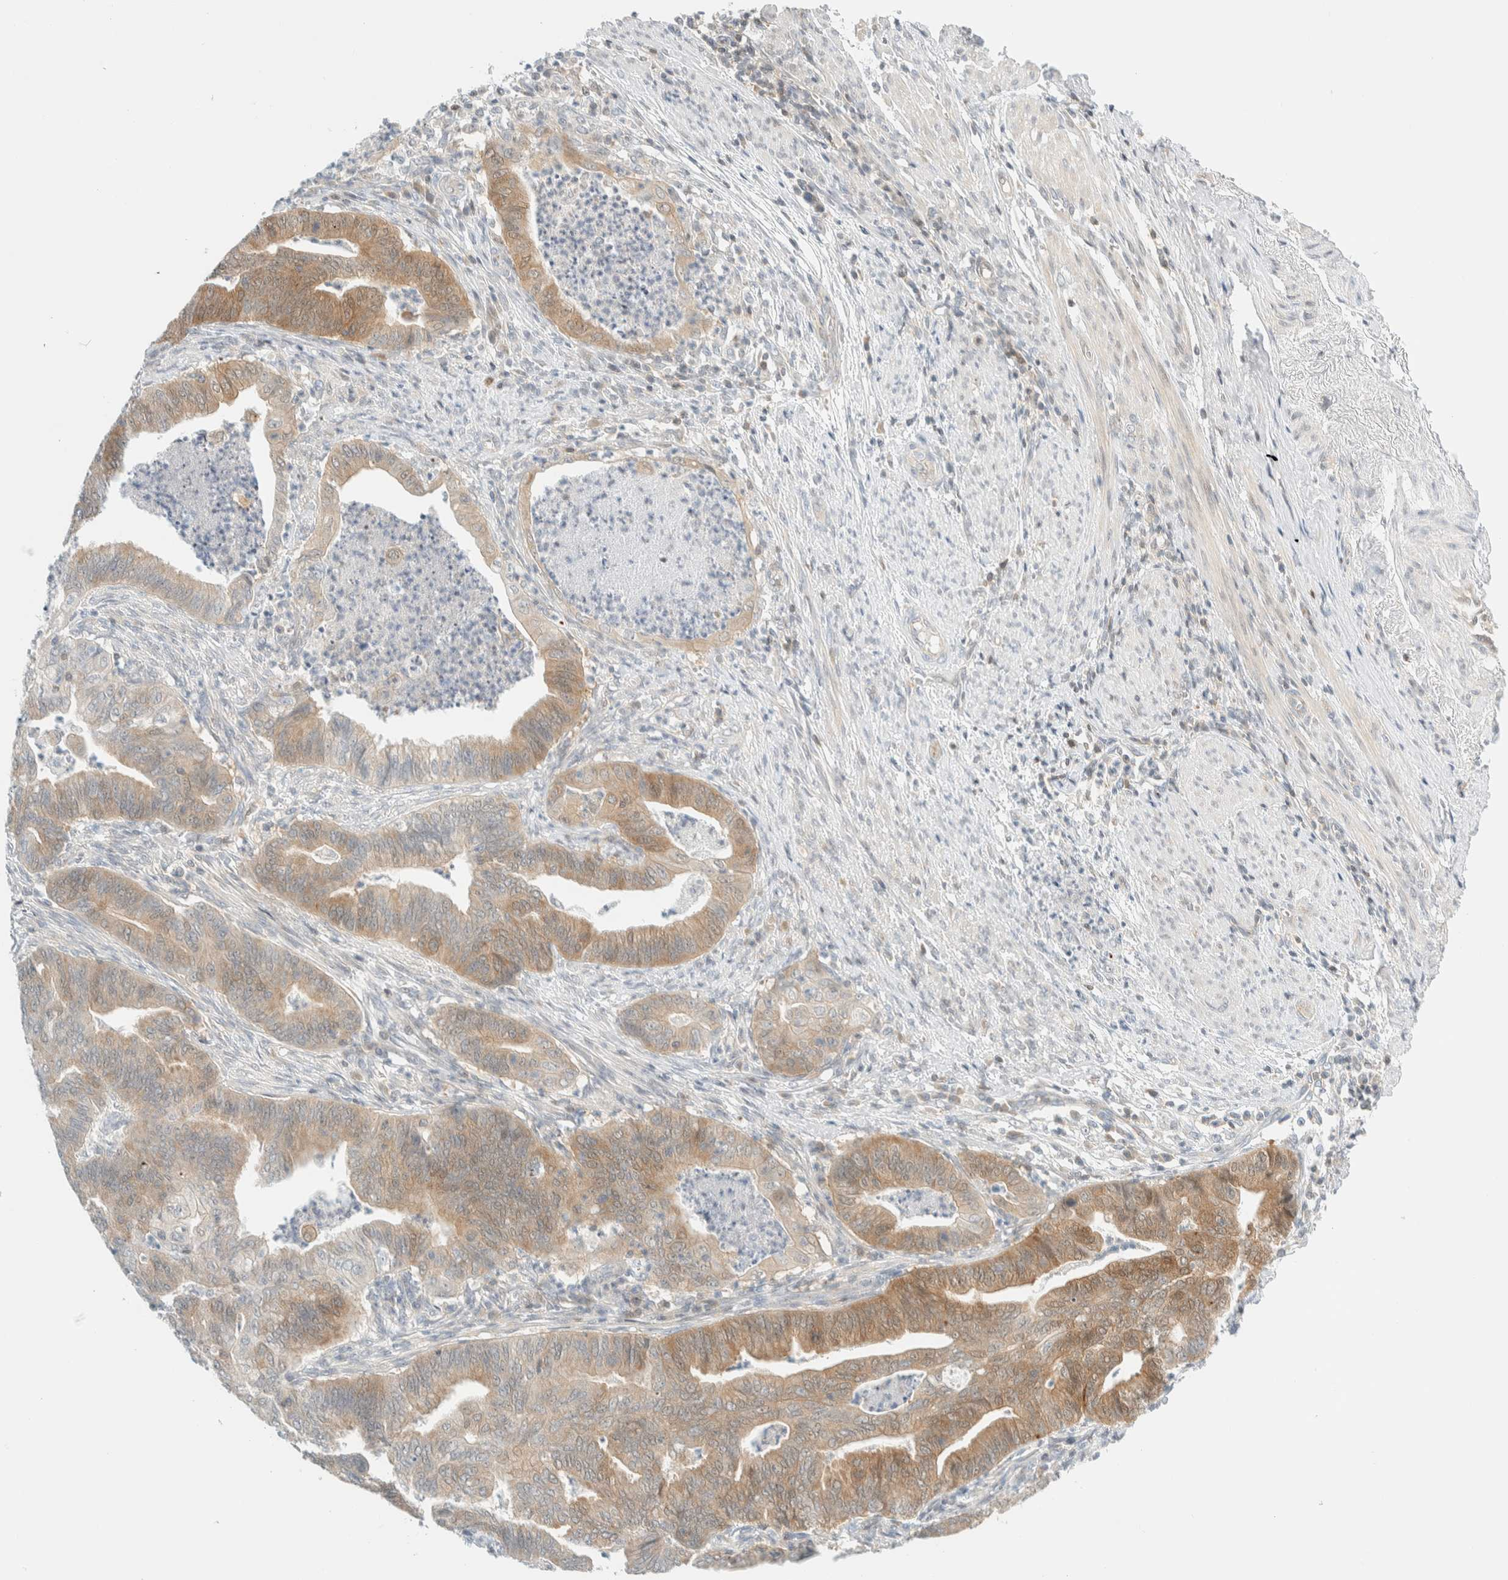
{"staining": {"intensity": "moderate", "quantity": ">75%", "location": "cytoplasmic/membranous"}, "tissue": "endometrial cancer", "cell_type": "Tumor cells", "image_type": "cancer", "snomed": [{"axis": "morphology", "description": "Polyp, NOS"}, {"axis": "morphology", "description": "Adenocarcinoma, NOS"}, {"axis": "morphology", "description": "Adenoma, NOS"}, {"axis": "topography", "description": "Endometrium"}], "caption": "A brown stain labels moderate cytoplasmic/membranous staining of a protein in endometrial cancer (adenocarcinoma) tumor cells. (IHC, brightfield microscopy, high magnification).", "gene": "PCYT2", "patient": {"sex": "female", "age": 79}}